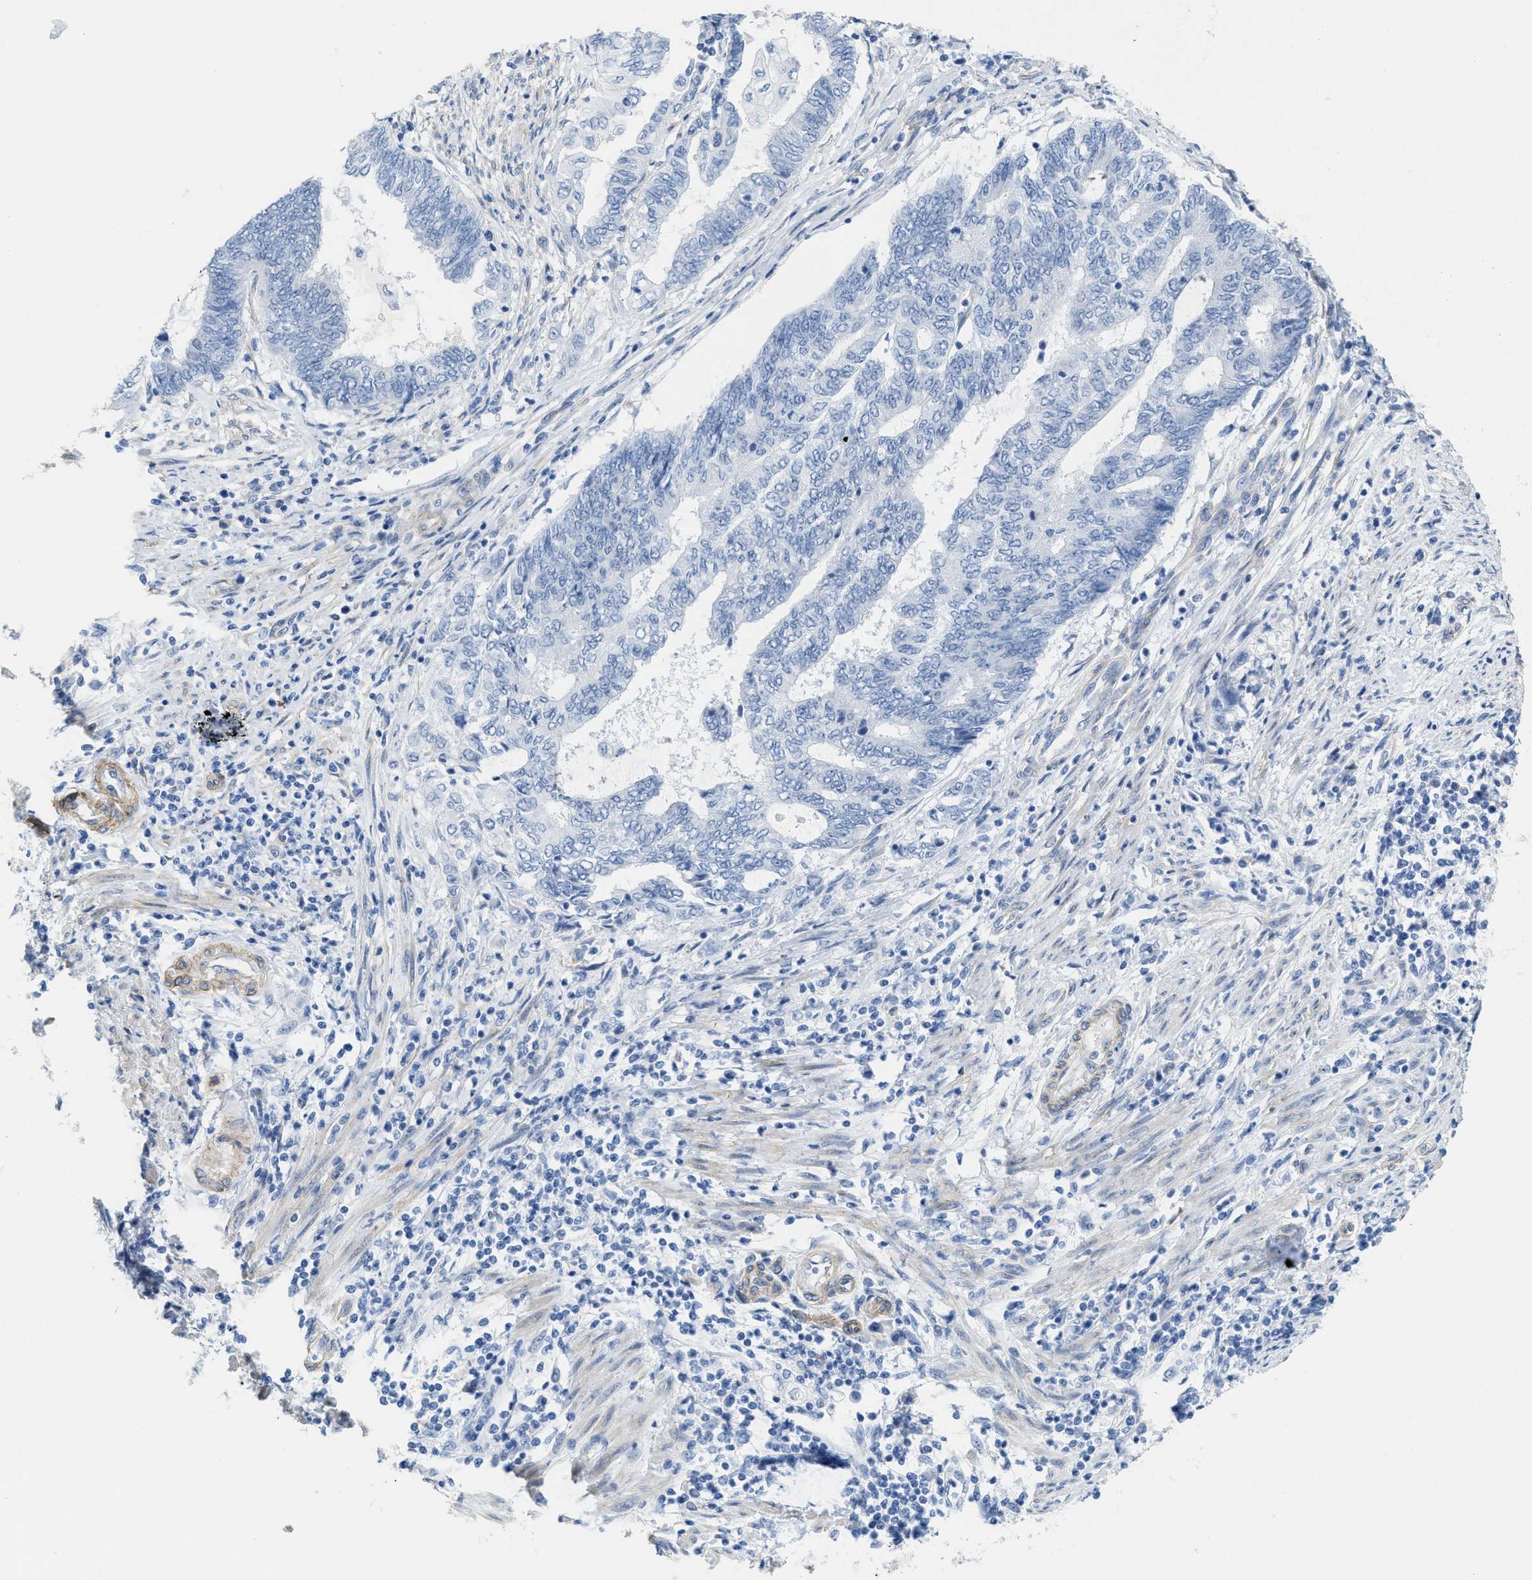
{"staining": {"intensity": "negative", "quantity": "none", "location": "none"}, "tissue": "endometrial cancer", "cell_type": "Tumor cells", "image_type": "cancer", "snomed": [{"axis": "morphology", "description": "Adenocarcinoma, NOS"}, {"axis": "topography", "description": "Uterus"}, {"axis": "topography", "description": "Endometrium"}], "caption": "Immunohistochemistry (IHC) photomicrograph of neoplastic tissue: endometrial adenocarcinoma stained with DAB (3,3'-diaminobenzidine) shows no significant protein staining in tumor cells.", "gene": "TUB", "patient": {"sex": "female", "age": 70}}